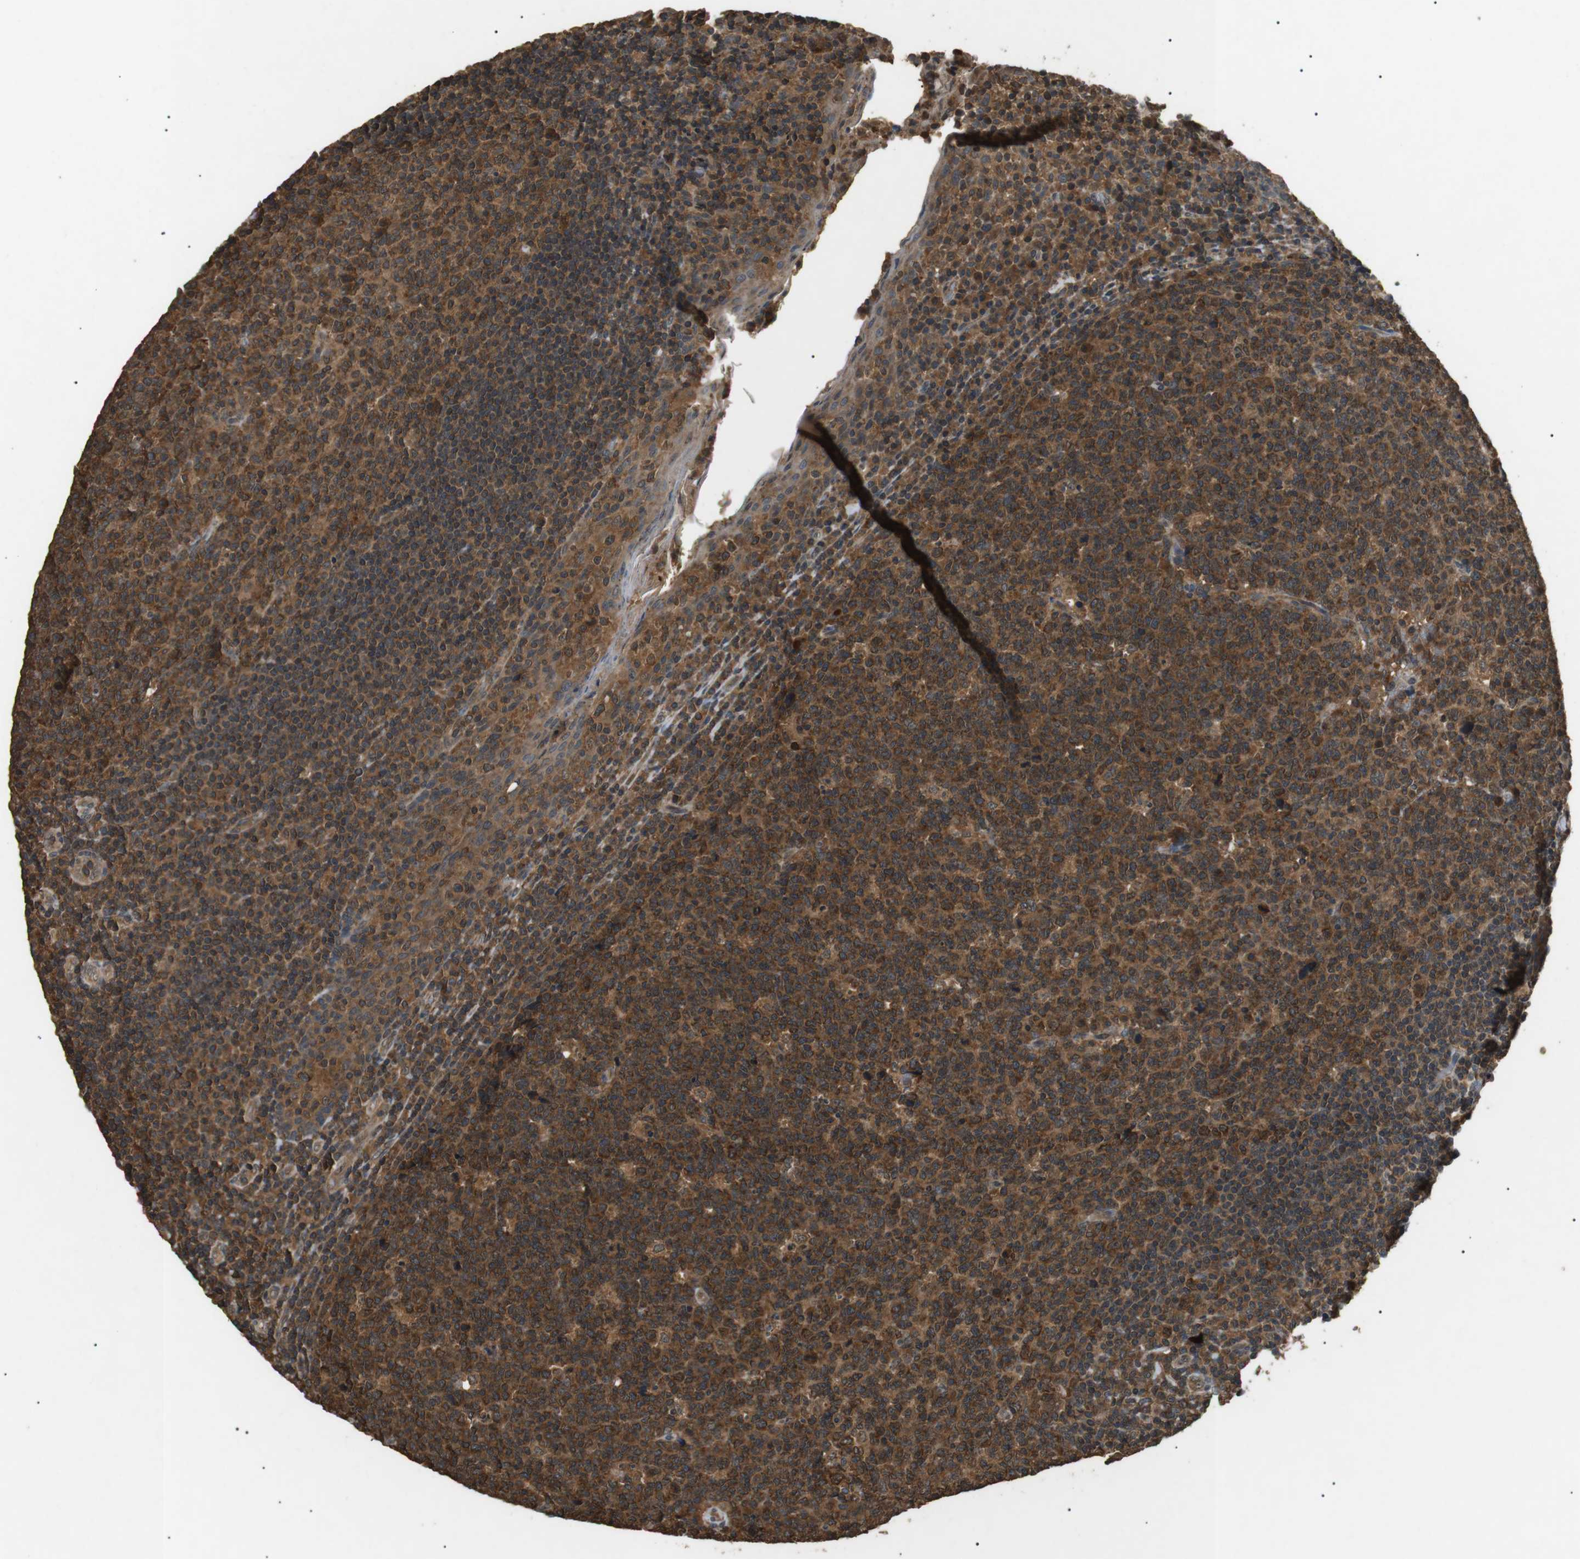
{"staining": {"intensity": "moderate", "quantity": ">75%", "location": "cytoplasmic/membranous"}, "tissue": "tonsil", "cell_type": "Germinal center cells", "image_type": "normal", "snomed": [{"axis": "morphology", "description": "Normal tissue, NOS"}, {"axis": "topography", "description": "Tonsil"}], "caption": "This is a photomicrograph of immunohistochemistry (IHC) staining of normal tonsil, which shows moderate expression in the cytoplasmic/membranous of germinal center cells.", "gene": "TBC1D15", "patient": {"sex": "male", "age": 17}}